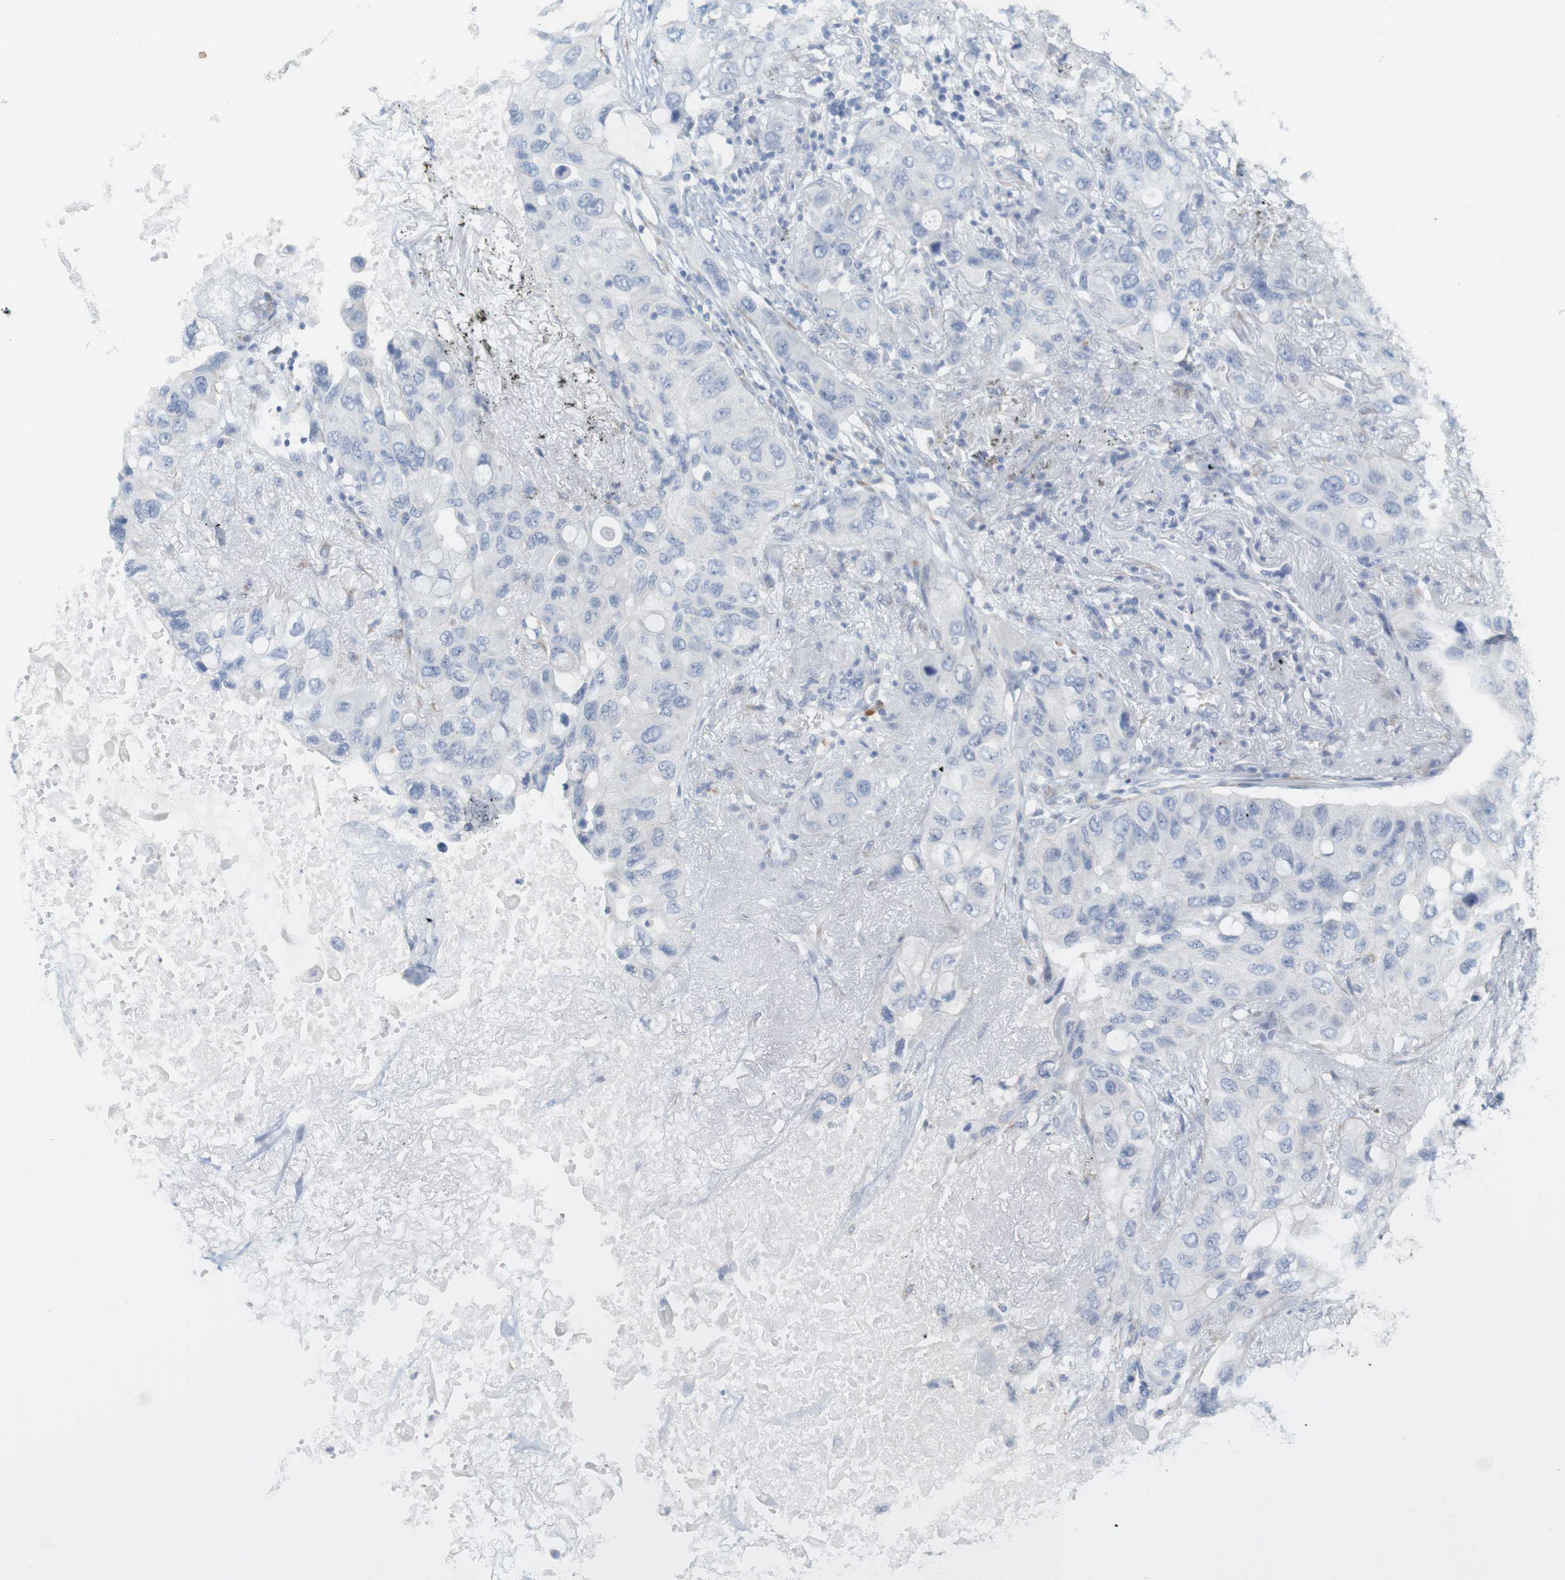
{"staining": {"intensity": "negative", "quantity": "none", "location": "none"}, "tissue": "lung cancer", "cell_type": "Tumor cells", "image_type": "cancer", "snomed": [{"axis": "morphology", "description": "Squamous cell carcinoma, NOS"}, {"axis": "topography", "description": "Lung"}], "caption": "Lung cancer was stained to show a protein in brown. There is no significant positivity in tumor cells.", "gene": "RGS9", "patient": {"sex": "female", "age": 73}}